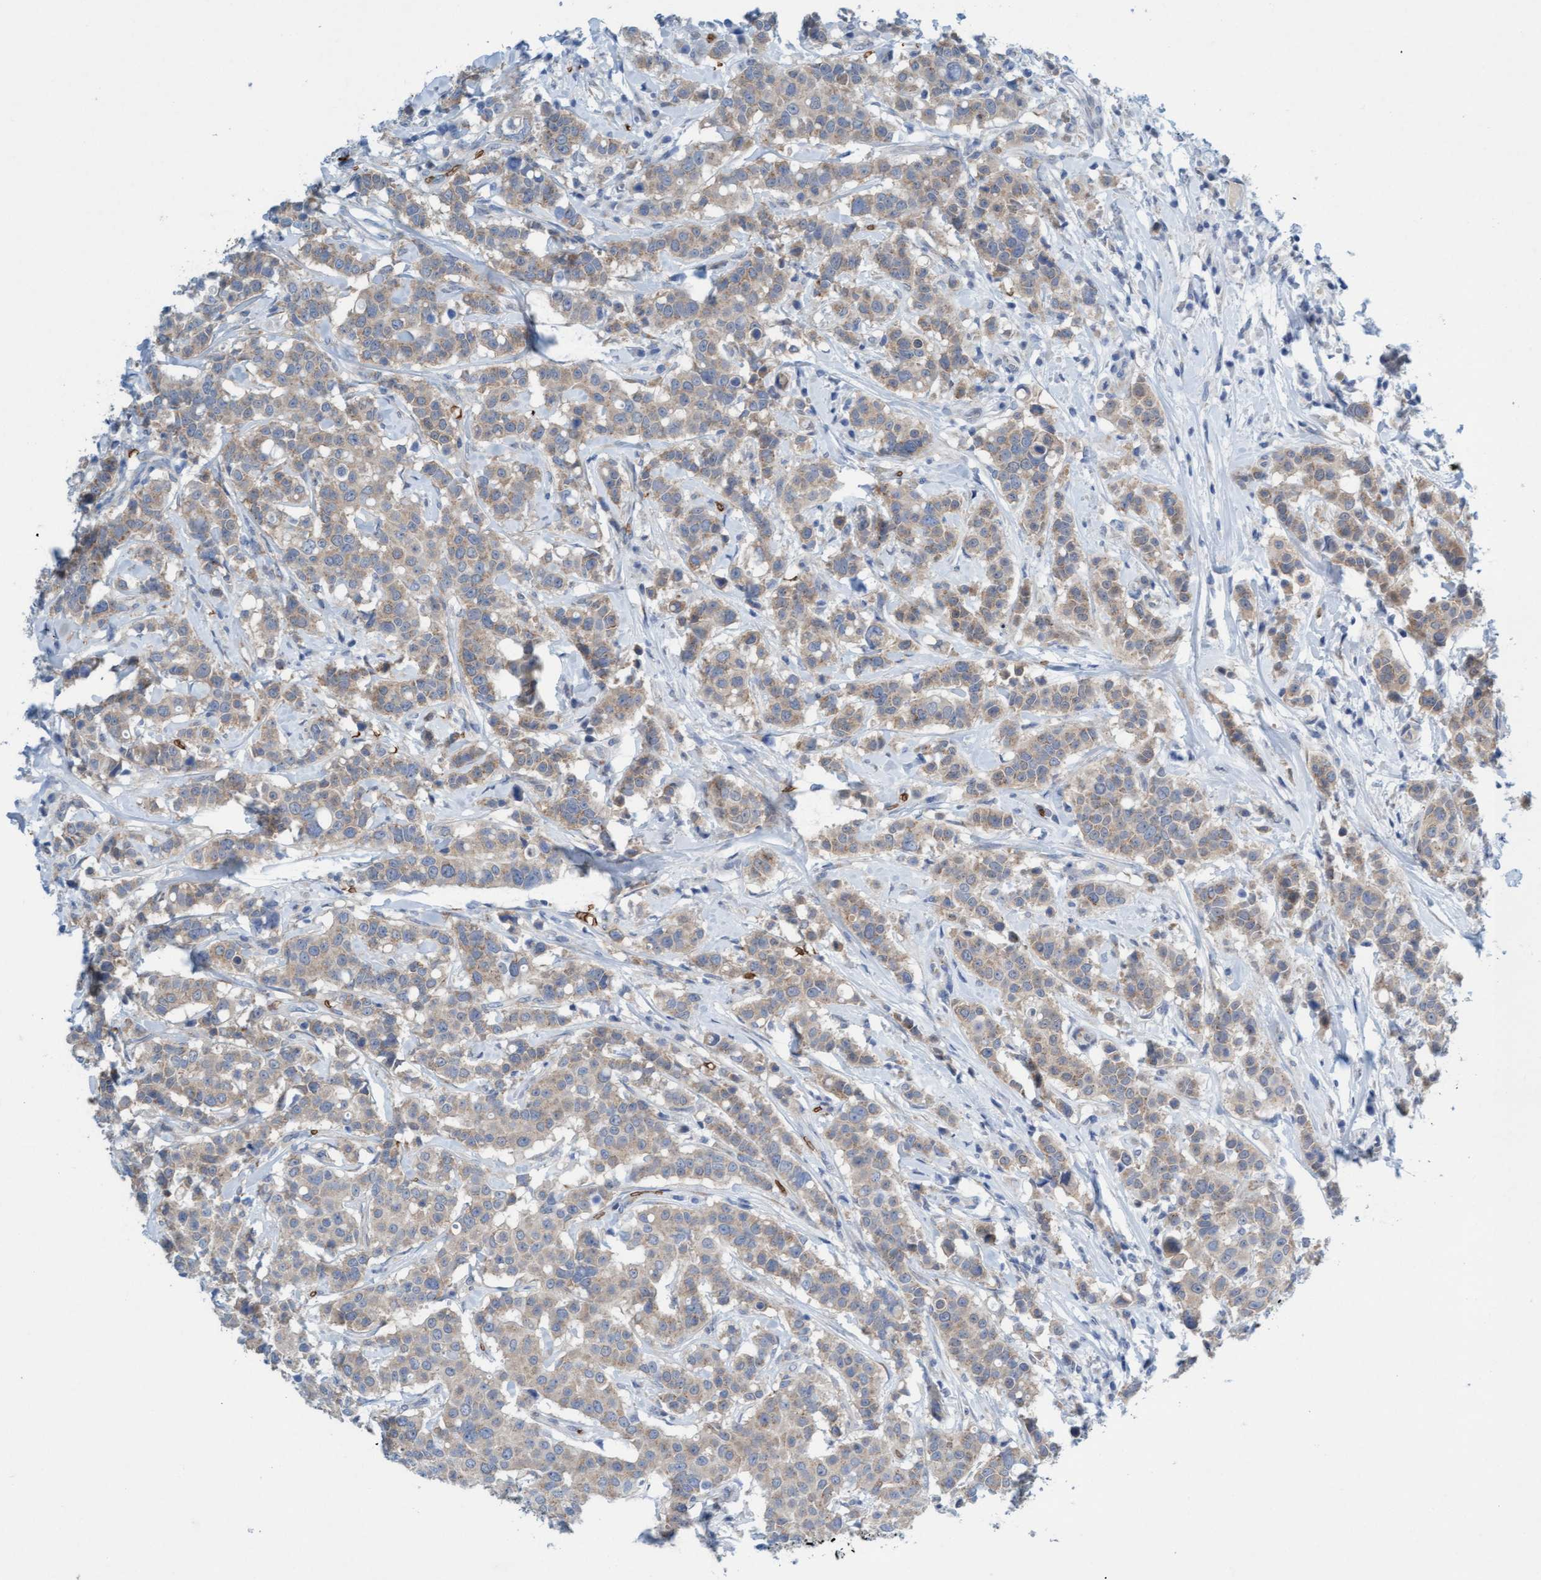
{"staining": {"intensity": "weak", "quantity": ">75%", "location": "cytoplasmic/membranous"}, "tissue": "breast cancer", "cell_type": "Tumor cells", "image_type": "cancer", "snomed": [{"axis": "morphology", "description": "Duct carcinoma"}, {"axis": "topography", "description": "Breast"}], "caption": "A brown stain labels weak cytoplasmic/membranous expression of a protein in human breast intraductal carcinoma tumor cells.", "gene": "SPEM2", "patient": {"sex": "female", "age": 27}}